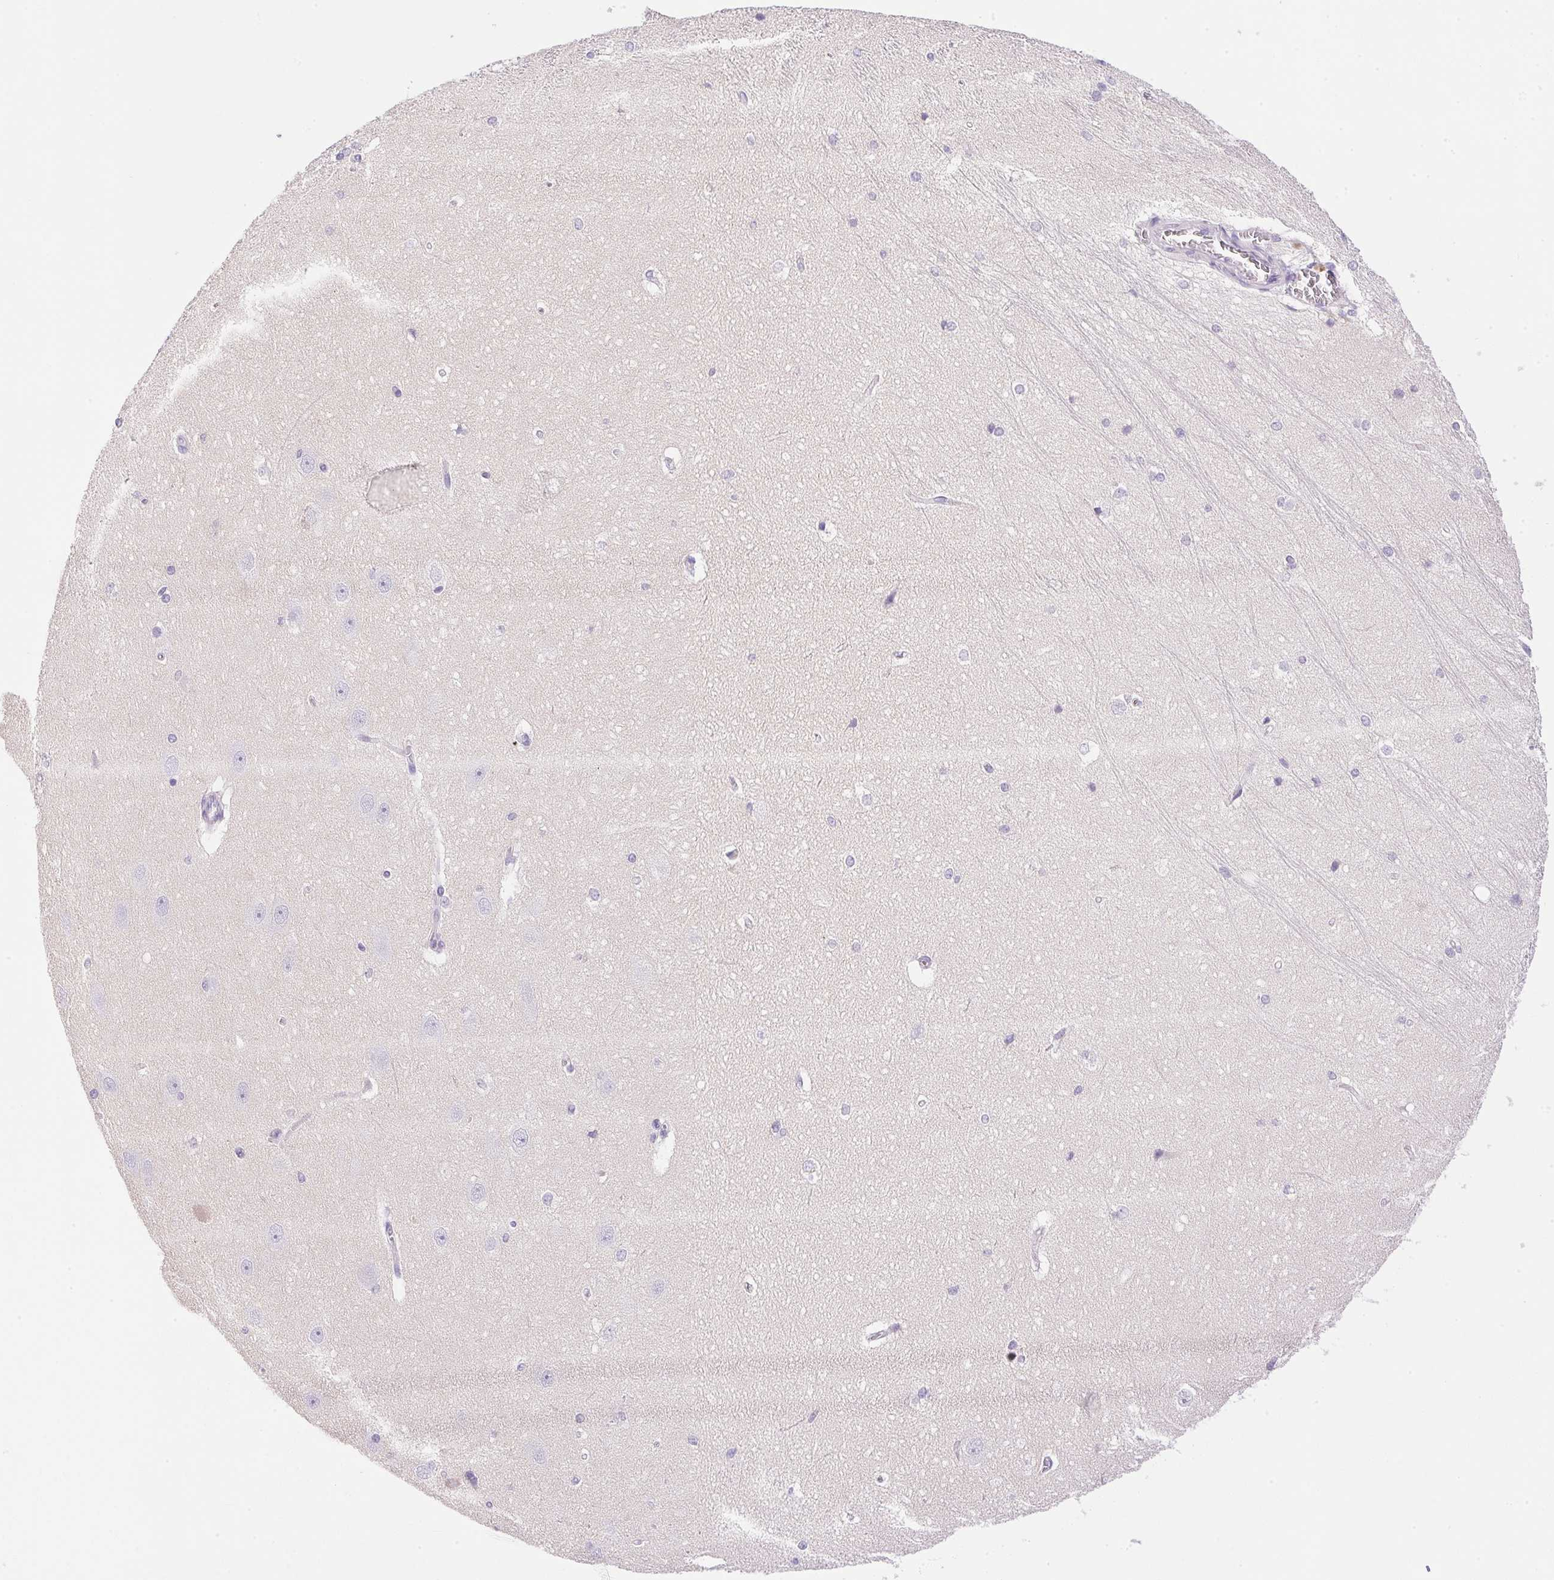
{"staining": {"intensity": "negative", "quantity": "none", "location": "none"}, "tissue": "hippocampus", "cell_type": "Glial cells", "image_type": "normal", "snomed": [{"axis": "morphology", "description": "Normal tissue, NOS"}, {"axis": "topography", "description": "Cerebral cortex"}, {"axis": "topography", "description": "Hippocampus"}], "caption": "This photomicrograph is of benign hippocampus stained with immunohistochemistry to label a protein in brown with the nuclei are counter-stained blue. There is no staining in glial cells.", "gene": "ATP6V0A4", "patient": {"sex": "female", "age": 19}}